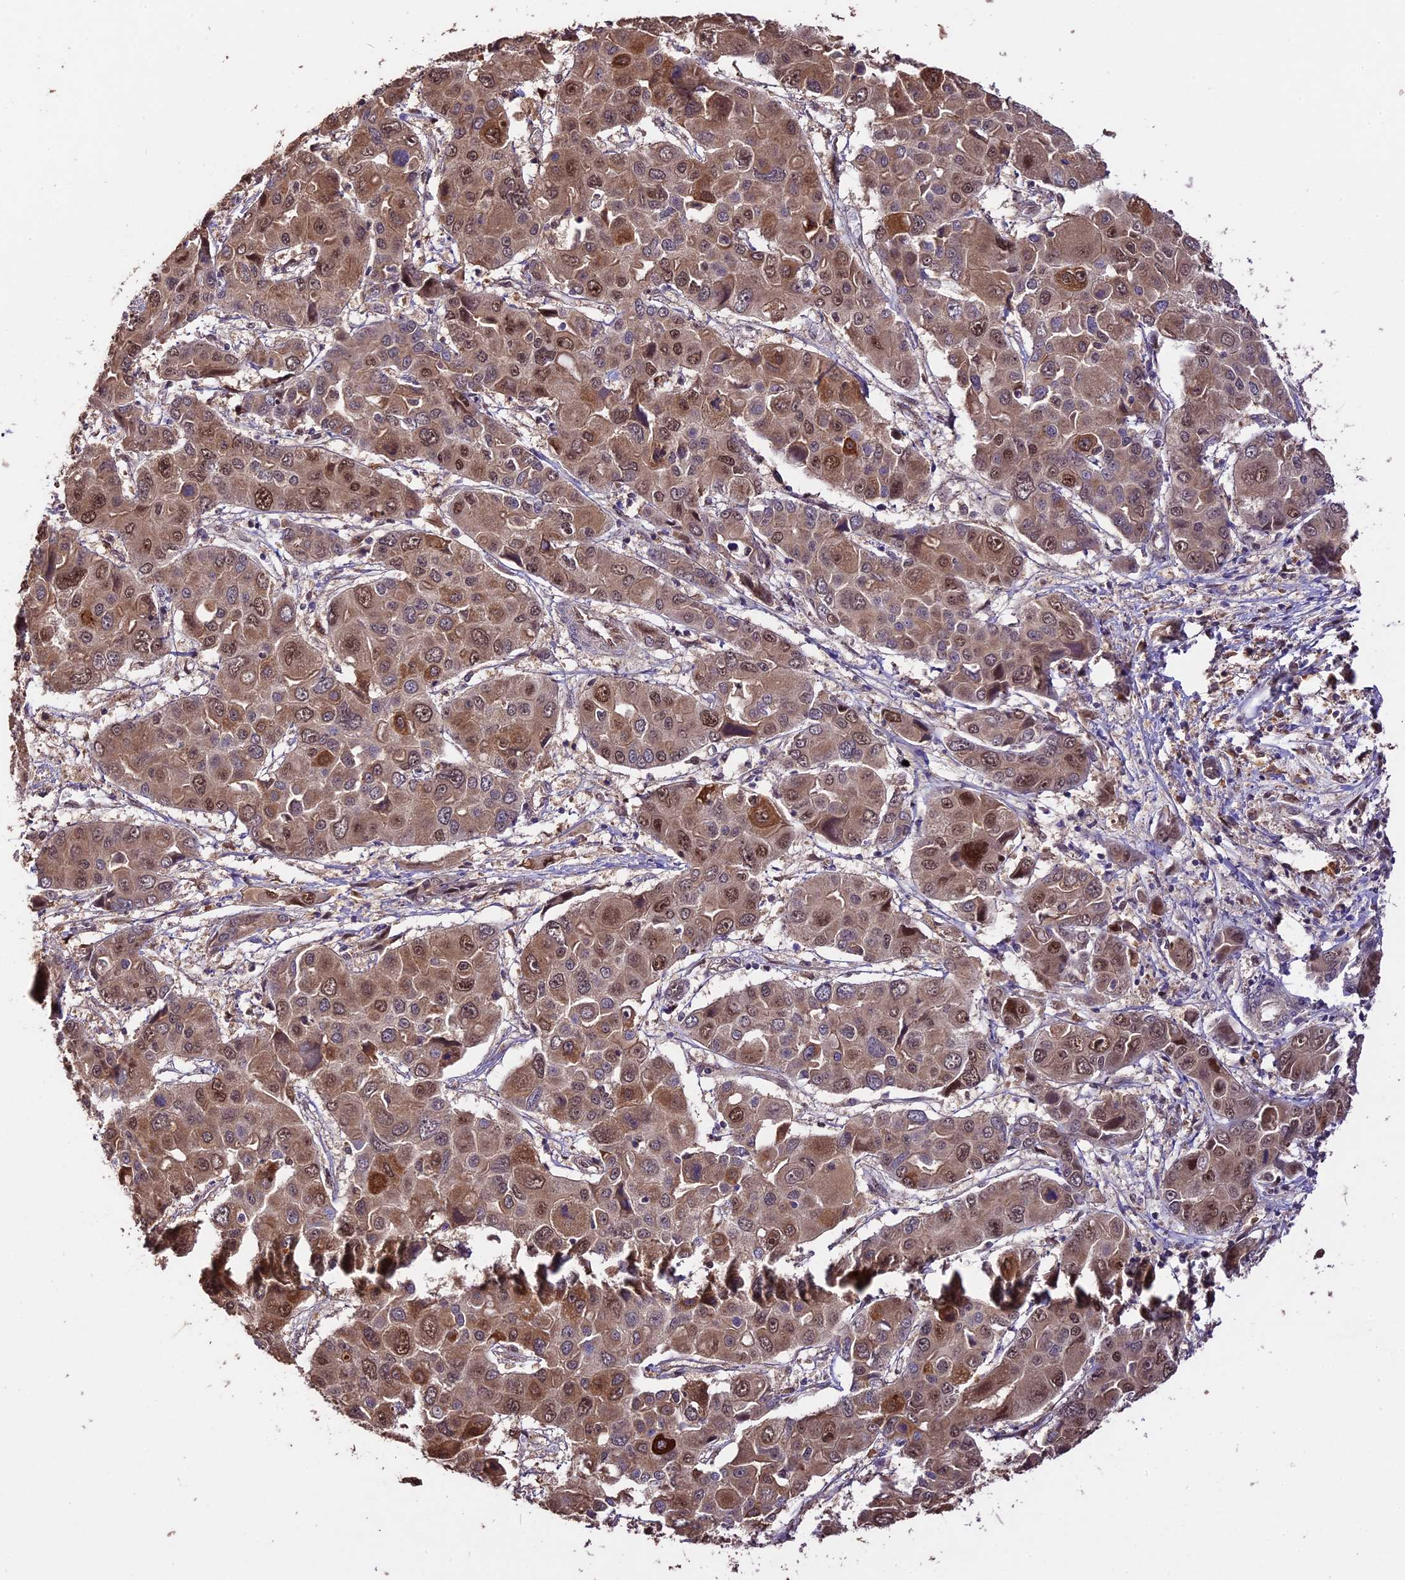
{"staining": {"intensity": "moderate", "quantity": ">75%", "location": "cytoplasmic/membranous,nuclear"}, "tissue": "liver cancer", "cell_type": "Tumor cells", "image_type": "cancer", "snomed": [{"axis": "morphology", "description": "Cholangiocarcinoma"}, {"axis": "topography", "description": "Liver"}], "caption": "Liver cancer stained for a protein reveals moderate cytoplasmic/membranous and nuclear positivity in tumor cells. The staining was performed using DAB, with brown indicating positive protein expression. Nuclei are stained blue with hematoxylin.", "gene": "TRMT1", "patient": {"sex": "male", "age": 67}}